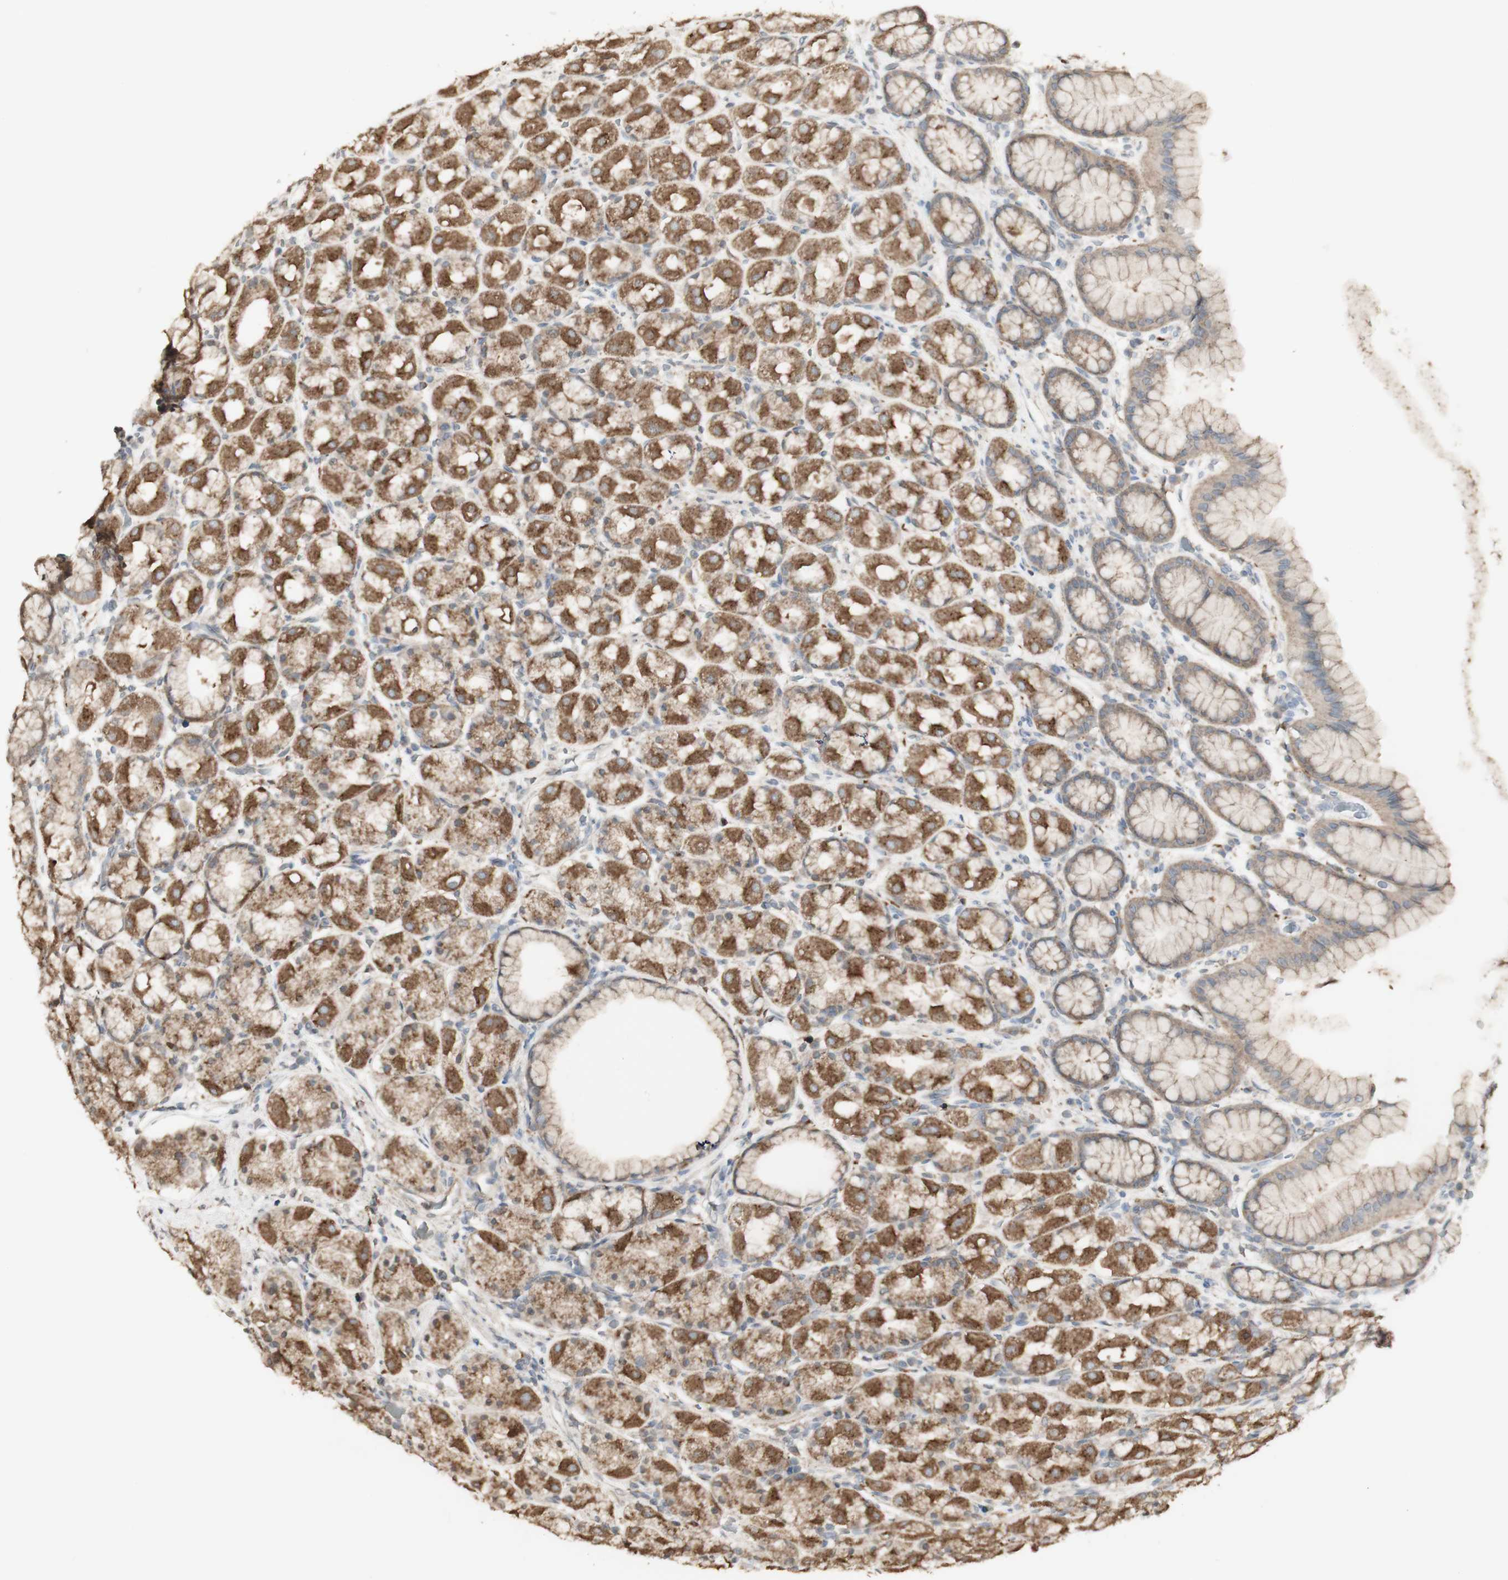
{"staining": {"intensity": "strong", "quantity": ">75%", "location": "cytoplasmic/membranous"}, "tissue": "stomach", "cell_type": "Glandular cells", "image_type": "normal", "snomed": [{"axis": "morphology", "description": "Normal tissue, NOS"}, {"axis": "topography", "description": "Stomach, upper"}], "caption": "Stomach stained with a brown dye exhibits strong cytoplasmic/membranous positive positivity in about >75% of glandular cells.", "gene": "ATP6V1E1", "patient": {"sex": "male", "age": 68}}